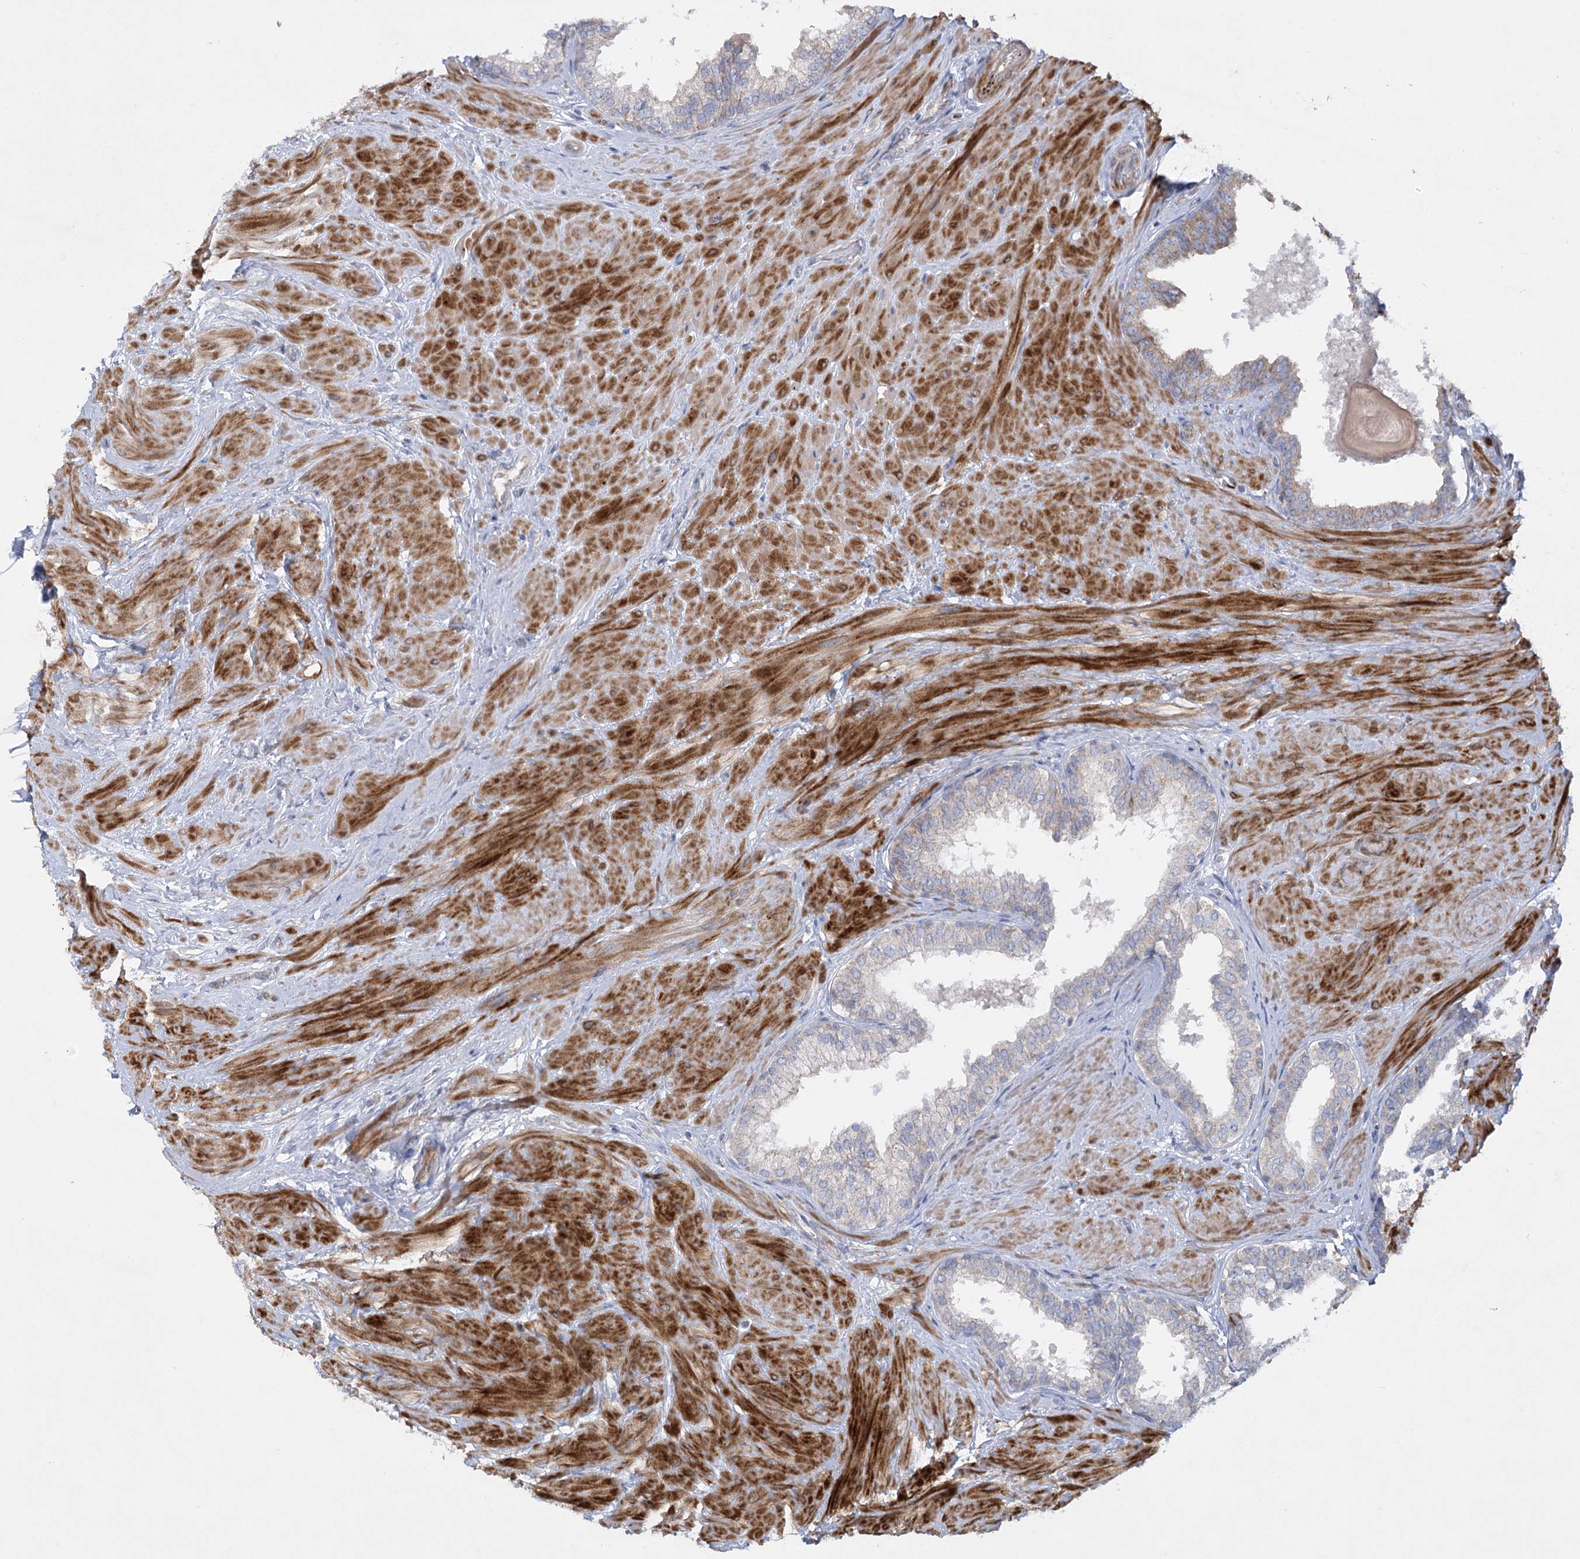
{"staining": {"intensity": "moderate", "quantity": "25%-75%", "location": "cytoplasmic/membranous"}, "tissue": "prostate", "cell_type": "Glandular cells", "image_type": "normal", "snomed": [{"axis": "morphology", "description": "Normal tissue, NOS"}, {"axis": "topography", "description": "Prostate"}], "caption": "Immunohistochemical staining of normal human prostate shows medium levels of moderate cytoplasmic/membranous staining in about 25%-75% of glandular cells.", "gene": "DHTKD1", "patient": {"sex": "male", "age": 48}}